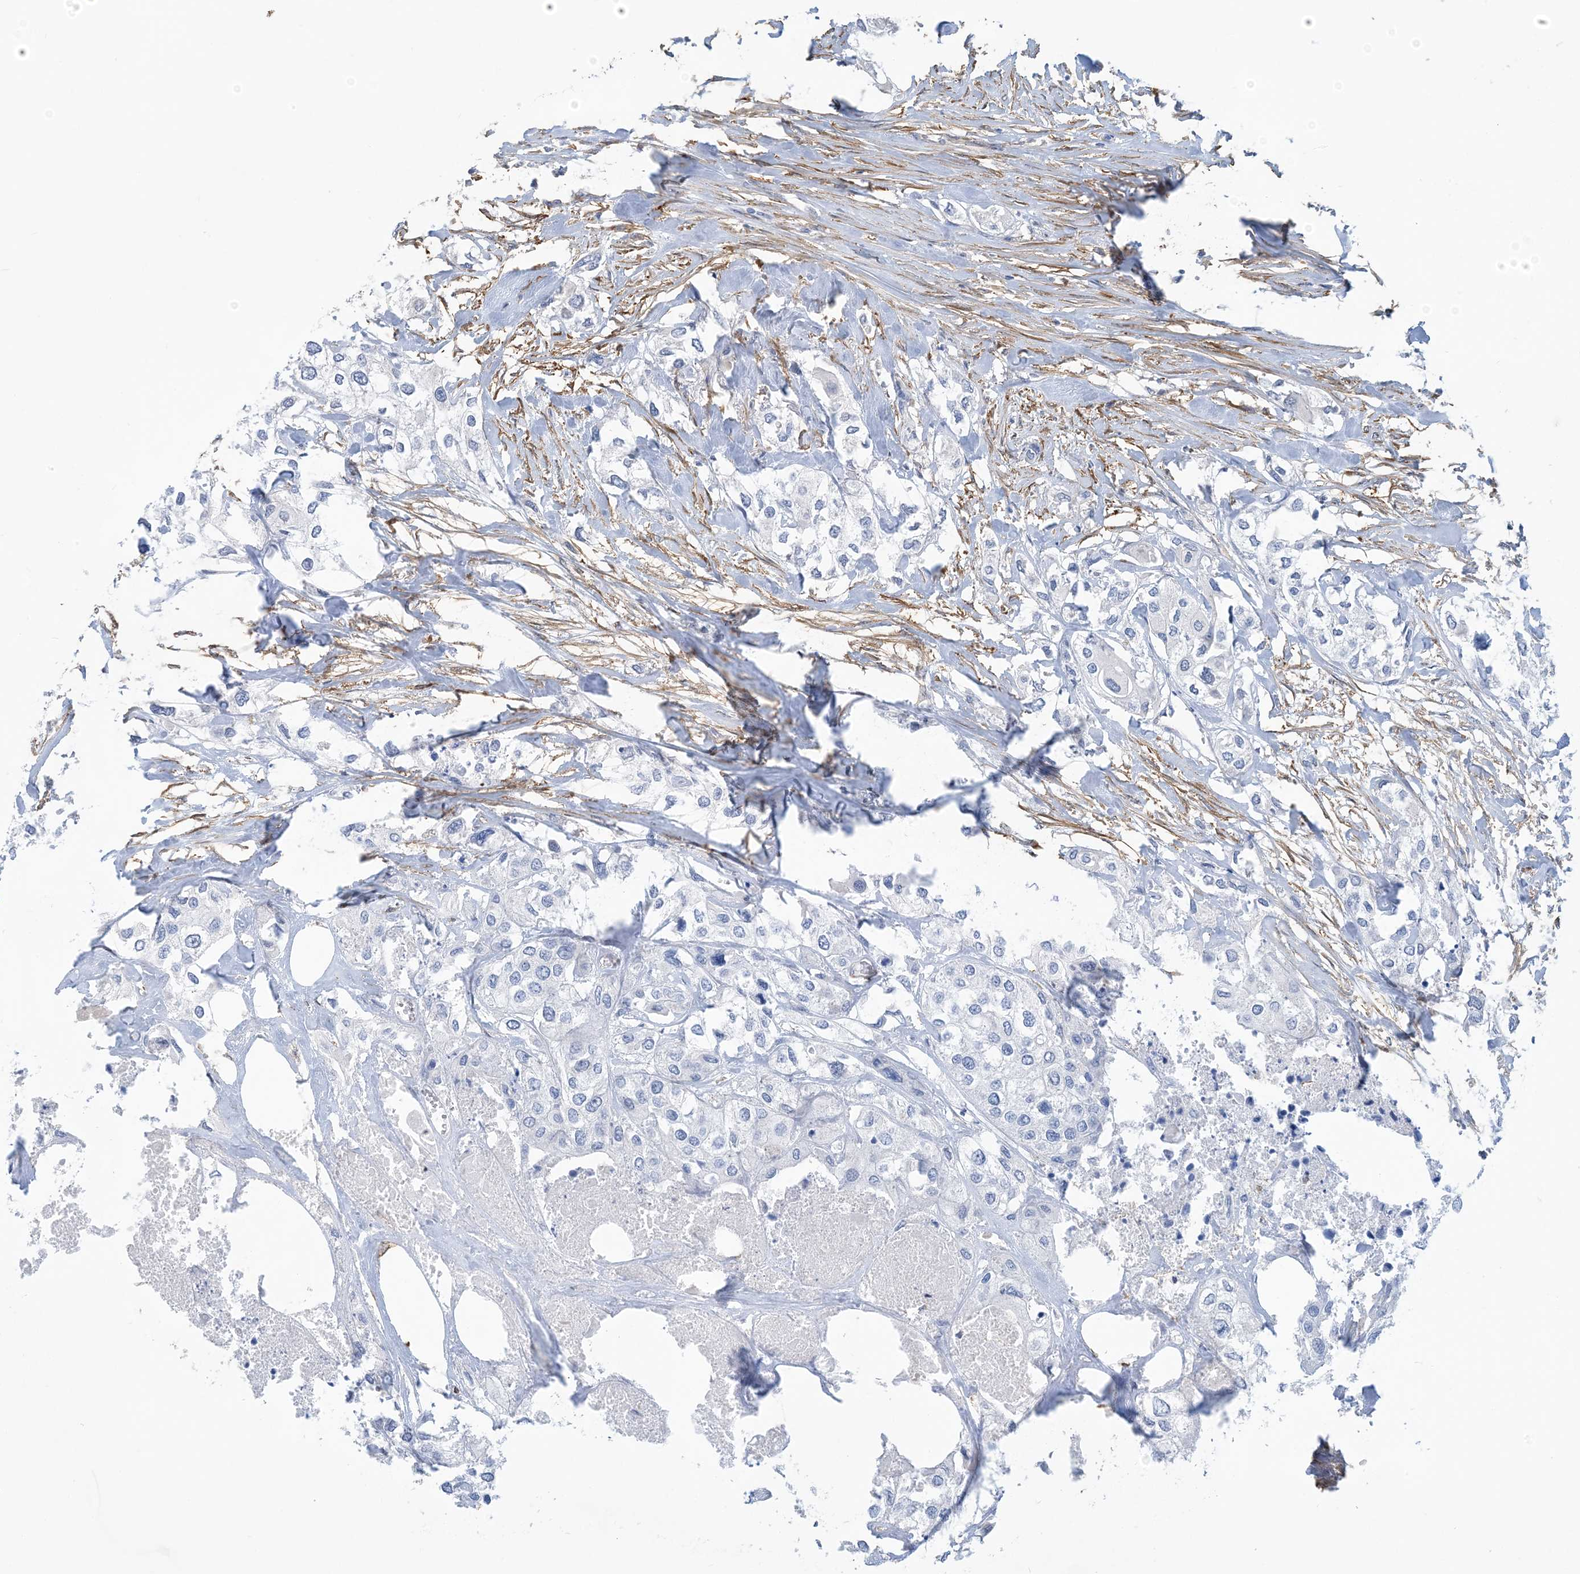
{"staining": {"intensity": "negative", "quantity": "none", "location": "none"}, "tissue": "urothelial cancer", "cell_type": "Tumor cells", "image_type": "cancer", "snomed": [{"axis": "morphology", "description": "Urothelial carcinoma, High grade"}, {"axis": "topography", "description": "Urinary bladder"}], "caption": "Tumor cells show no significant positivity in high-grade urothelial carcinoma.", "gene": "EIF2A", "patient": {"sex": "male", "age": 64}}